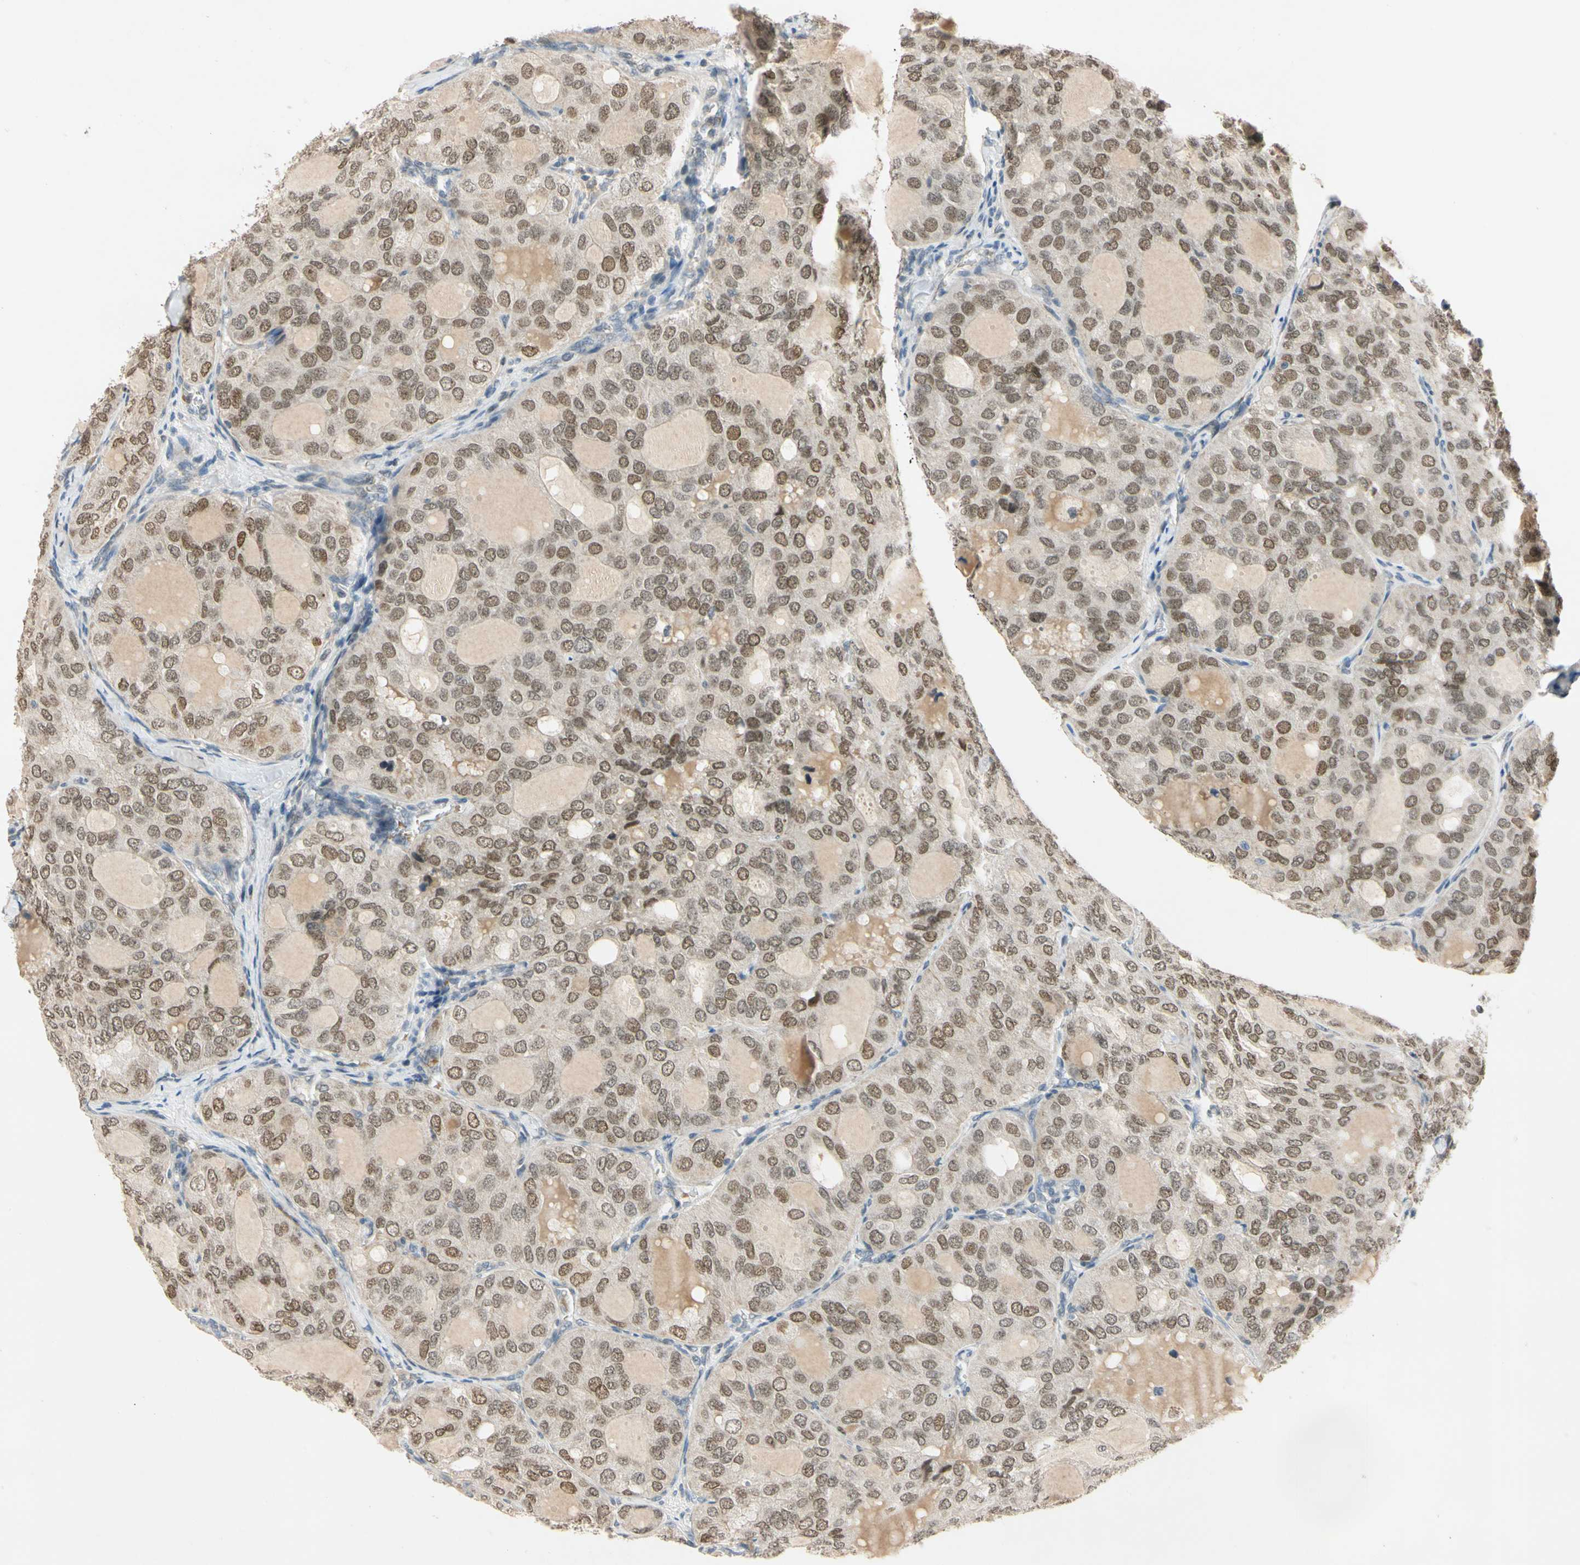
{"staining": {"intensity": "moderate", "quantity": "25%-75%", "location": "nuclear"}, "tissue": "thyroid cancer", "cell_type": "Tumor cells", "image_type": "cancer", "snomed": [{"axis": "morphology", "description": "Follicular adenoma carcinoma, NOS"}, {"axis": "topography", "description": "Thyroid gland"}], "caption": "Immunohistochemistry (IHC) (DAB) staining of human follicular adenoma carcinoma (thyroid) demonstrates moderate nuclear protein positivity in approximately 25%-75% of tumor cells.", "gene": "RIOX2", "patient": {"sex": "male", "age": 75}}